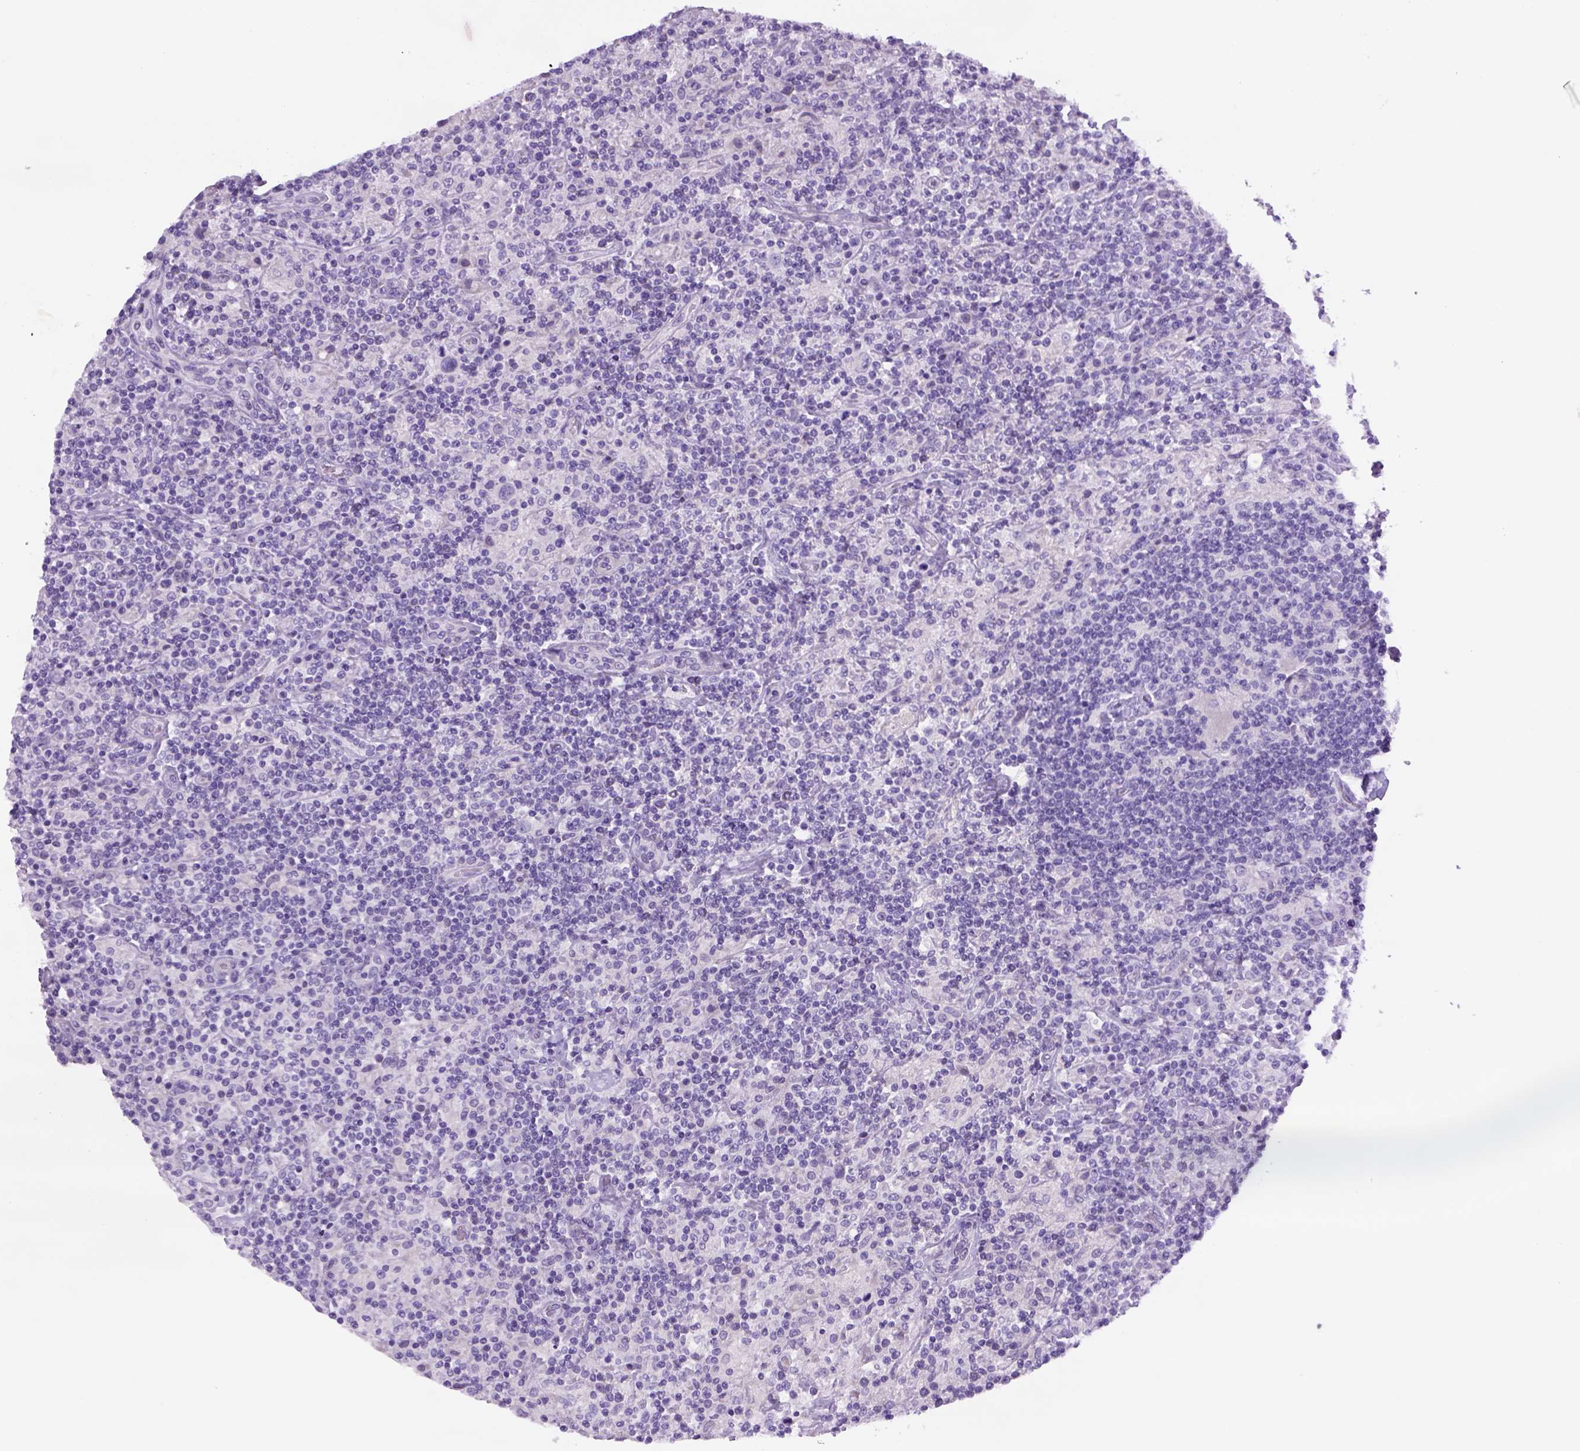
{"staining": {"intensity": "negative", "quantity": "none", "location": "none"}, "tissue": "lymphoma", "cell_type": "Tumor cells", "image_type": "cancer", "snomed": [{"axis": "morphology", "description": "Hodgkin's disease, NOS"}, {"axis": "topography", "description": "Lymph node"}], "caption": "This histopathology image is of lymphoma stained with immunohistochemistry to label a protein in brown with the nuclei are counter-stained blue. There is no expression in tumor cells.", "gene": "DNAH11", "patient": {"sex": "male", "age": 70}}